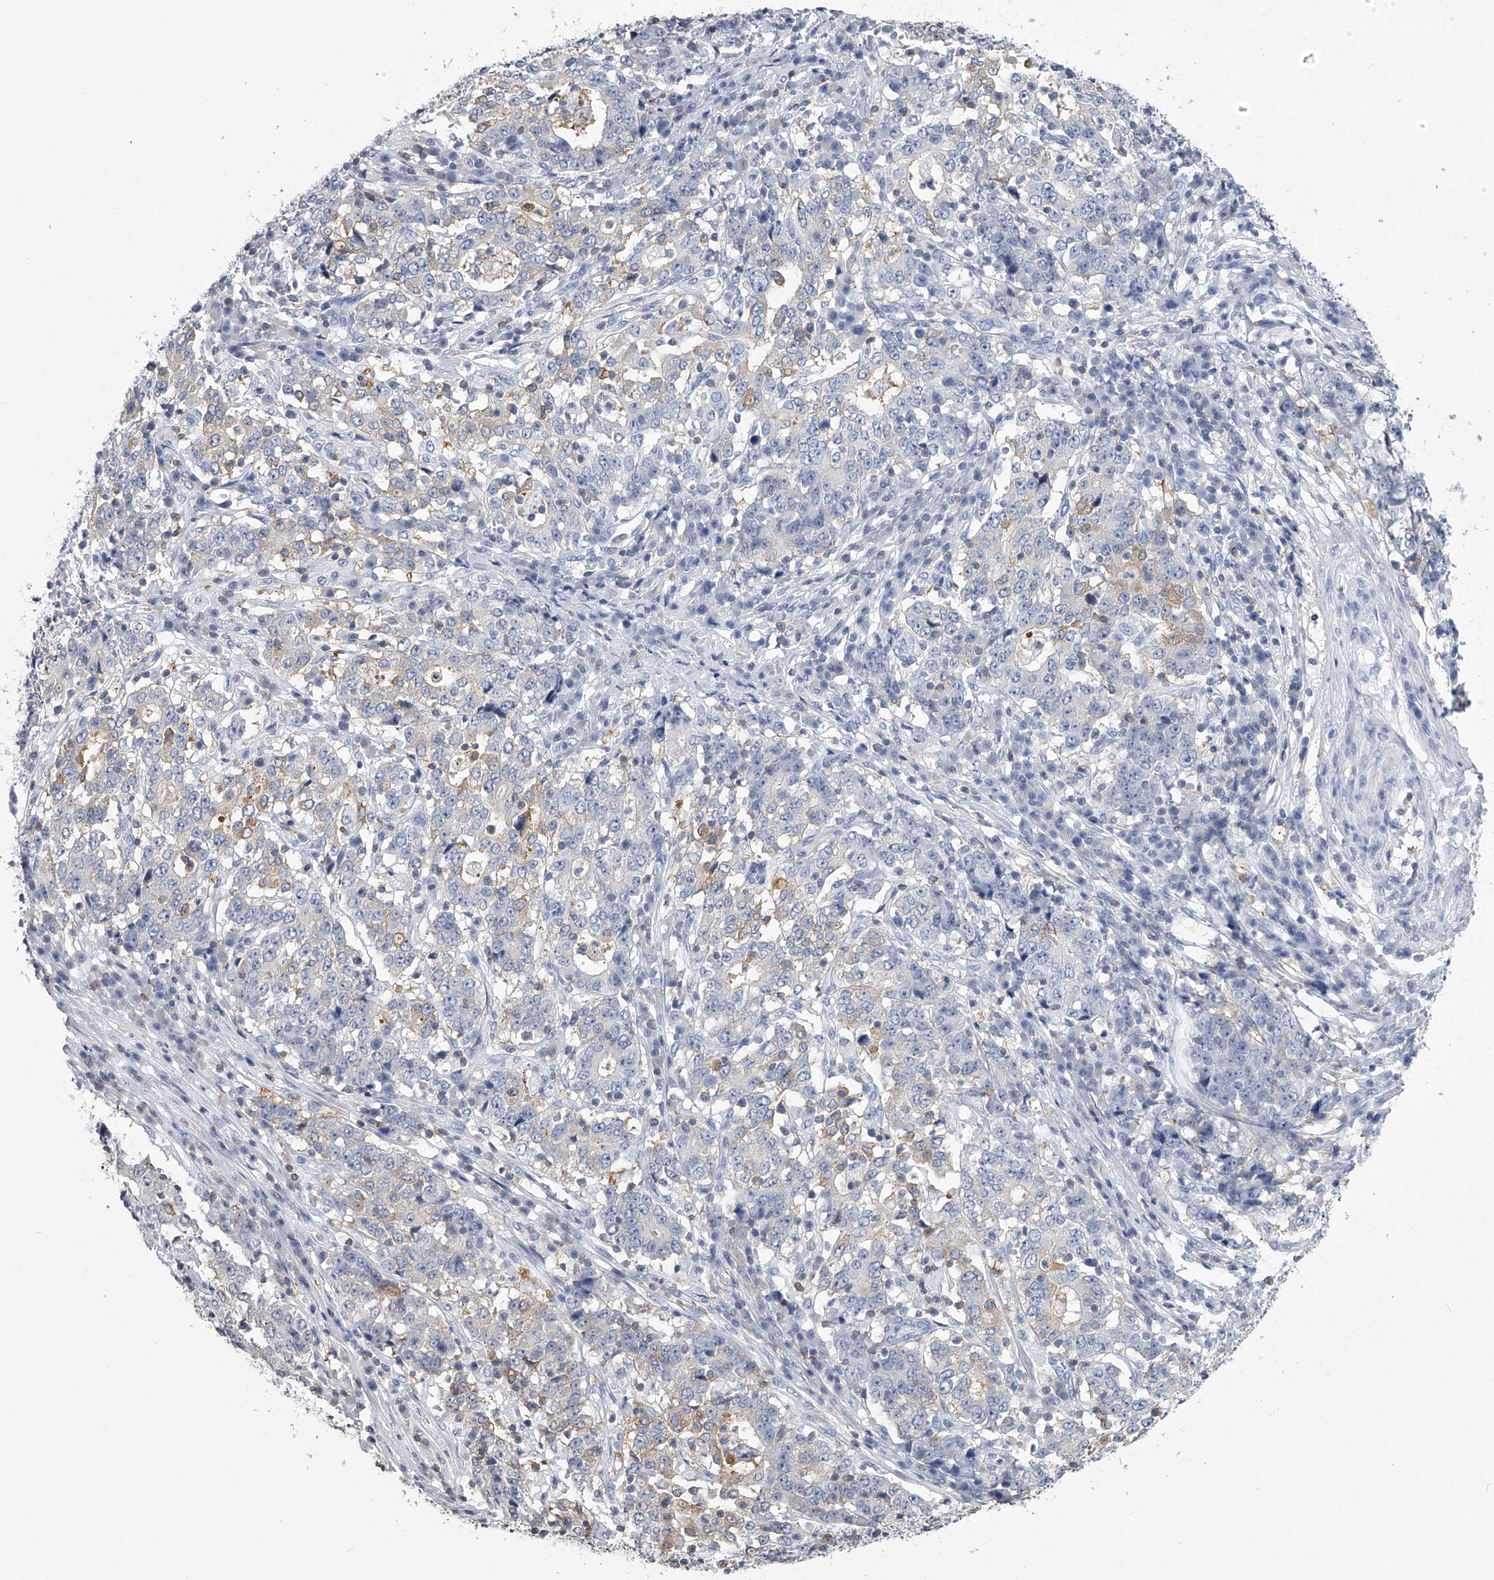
{"staining": {"intensity": "negative", "quantity": "none", "location": "none"}, "tissue": "stomach cancer", "cell_type": "Tumor cells", "image_type": "cancer", "snomed": [{"axis": "morphology", "description": "Adenocarcinoma, NOS"}, {"axis": "topography", "description": "Stomach"}], "caption": "This is an immunohistochemistry (IHC) image of adenocarcinoma (stomach). There is no staining in tumor cells.", "gene": "TASP1", "patient": {"sex": "male", "age": 59}}